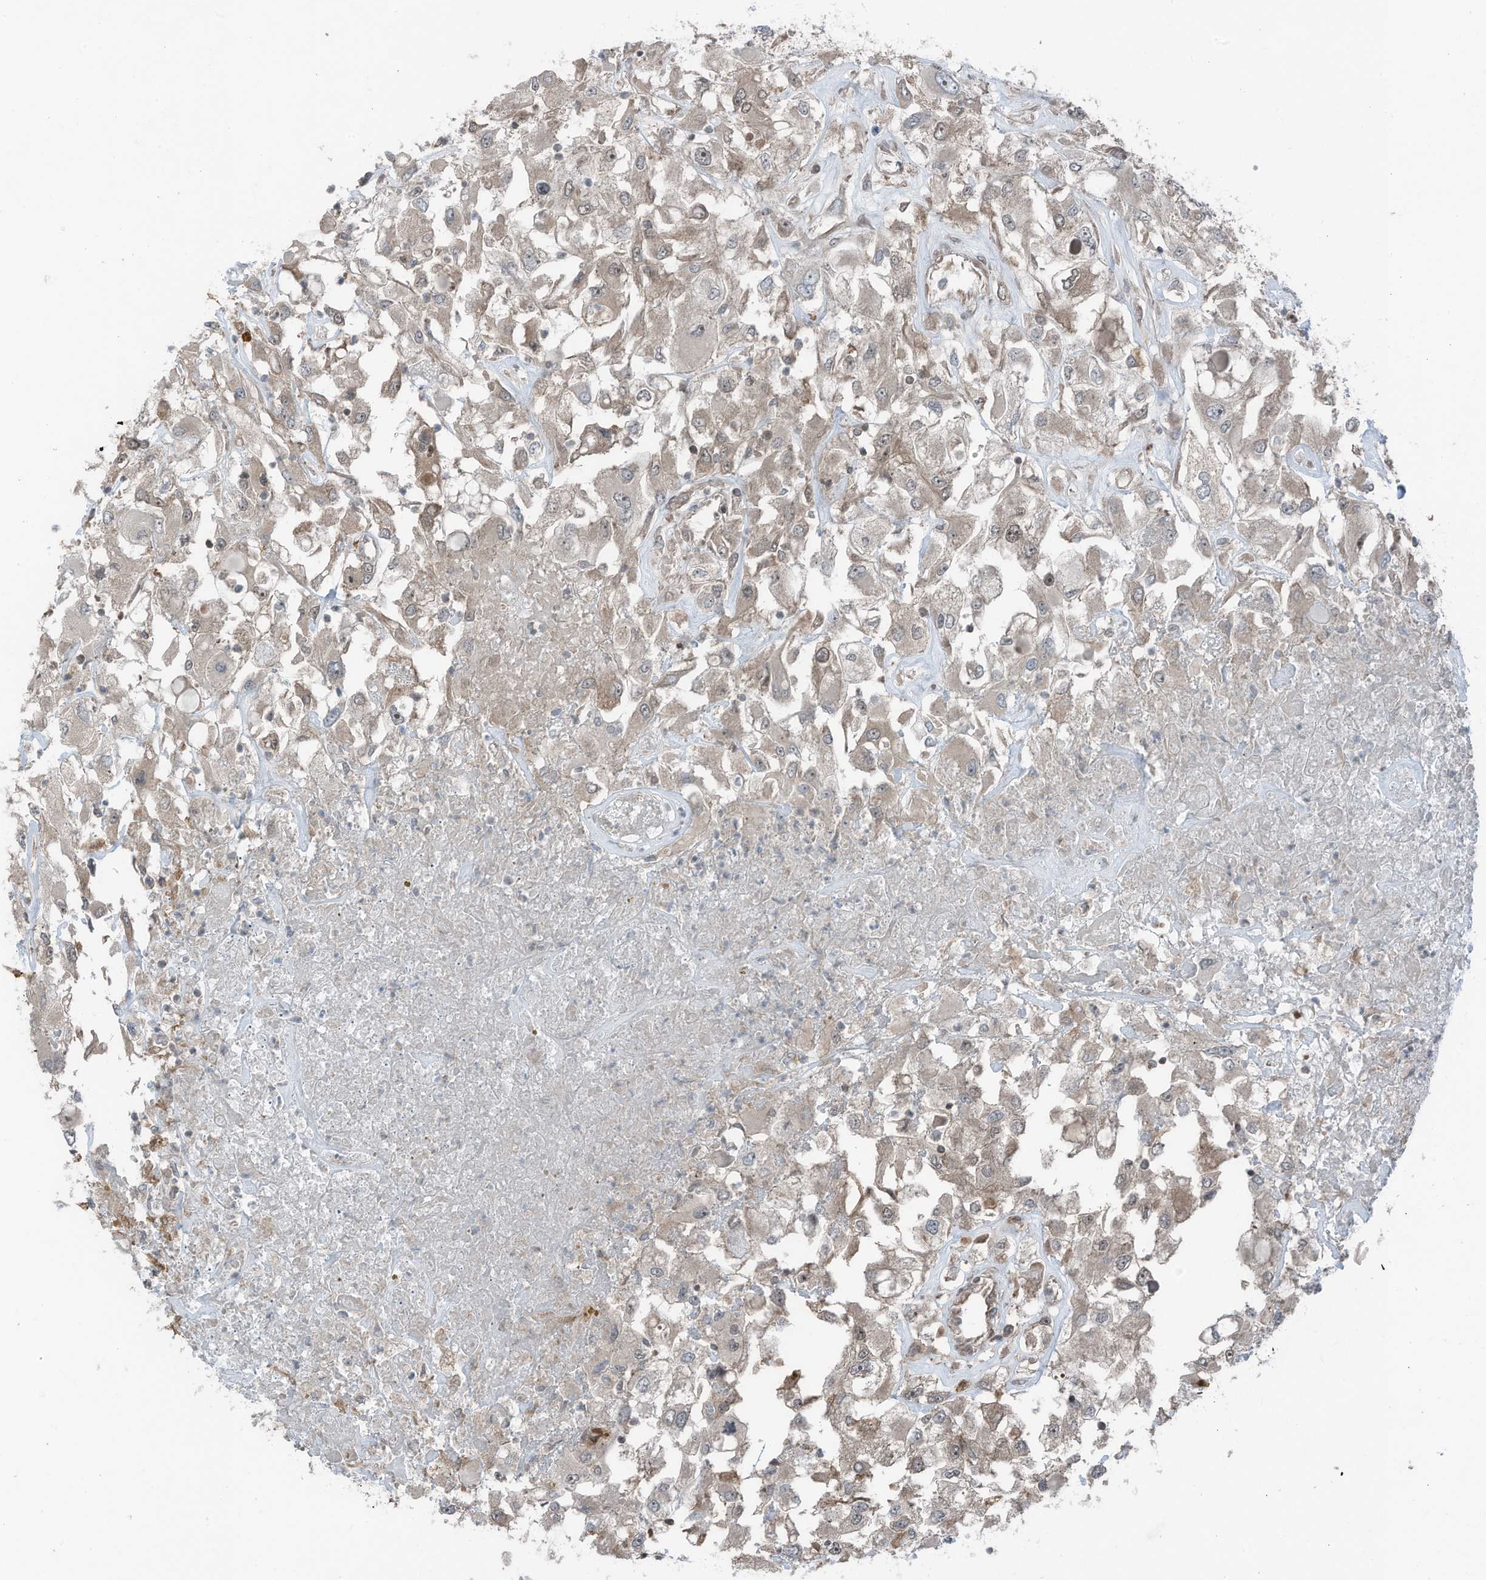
{"staining": {"intensity": "weak", "quantity": "25%-75%", "location": "cytoplasmic/membranous"}, "tissue": "renal cancer", "cell_type": "Tumor cells", "image_type": "cancer", "snomed": [{"axis": "morphology", "description": "Adenocarcinoma, NOS"}, {"axis": "topography", "description": "Kidney"}], "caption": "IHC micrograph of renal cancer (adenocarcinoma) stained for a protein (brown), which shows low levels of weak cytoplasmic/membranous positivity in approximately 25%-75% of tumor cells.", "gene": "TXNDC9", "patient": {"sex": "female", "age": 52}}